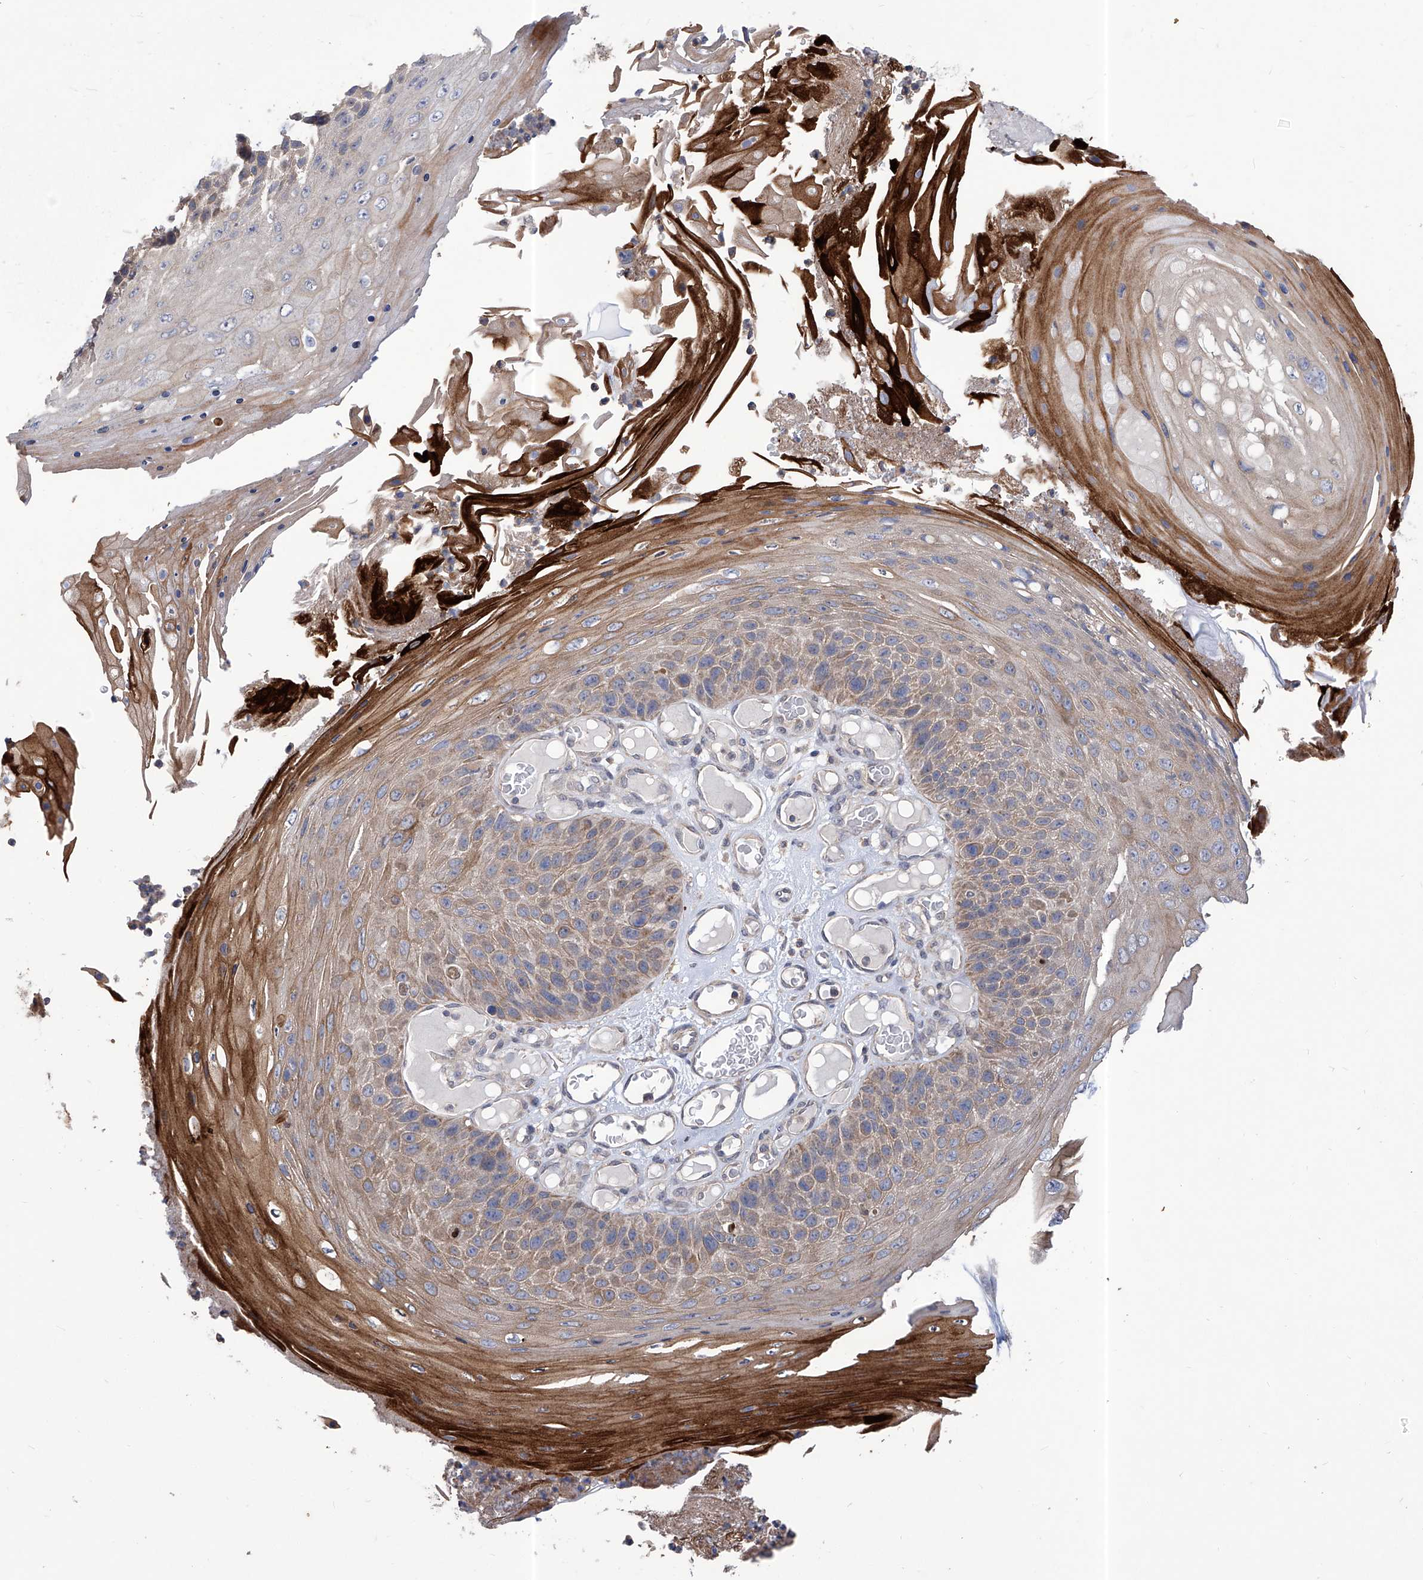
{"staining": {"intensity": "moderate", "quantity": "25%-75%", "location": "cytoplasmic/membranous"}, "tissue": "skin cancer", "cell_type": "Tumor cells", "image_type": "cancer", "snomed": [{"axis": "morphology", "description": "Squamous cell carcinoma, NOS"}, {"axis": "topography", "description": "Skin"}], "caption": "Protein staining shows moderate cytoplasmic/membranous expression in approximately 25%-75% of tumor cells in squamous cell carcinoma (skin). The protein is stained brown, and the nuclei are stained in blue (DAB IHC with brightfield microscopy, high magnification).", "gene": "KIFC2", "patient": {"sex": "female", "age": 88}}